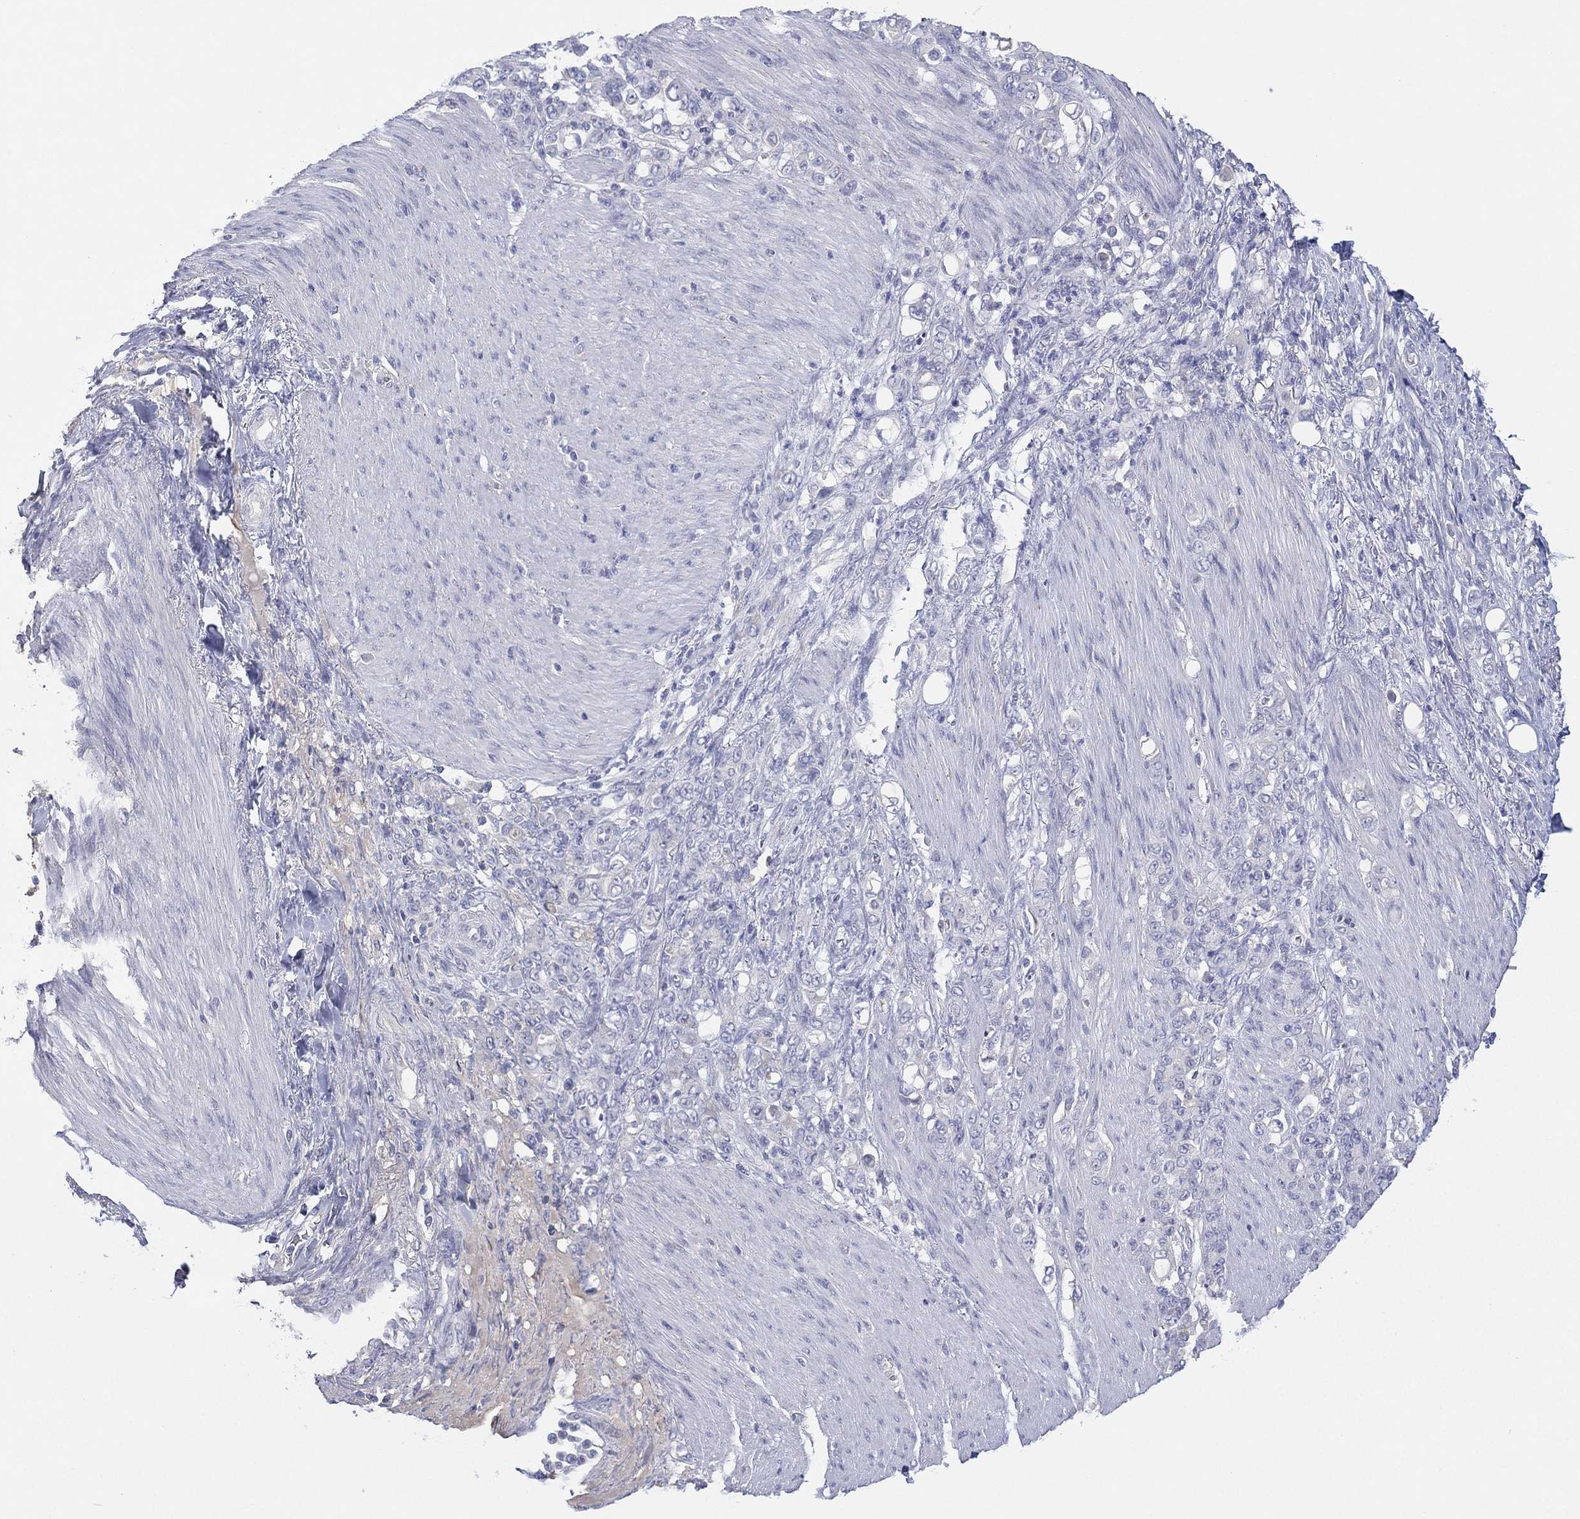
{"staining": {"intensity": "negative", "quantity": "none", "location": "none"}, "tissue": "stomach cancer", "cell_type": "Tumor cells", "image_type": "cancer", "snomed": [{"axis": "morphology", "description": "Adenocarcinoma, NOS"}, {"axis": "topography", "description": "Stomach"}], "caption": "Human stomach cancer stained for a protein using IHC demonstrates no staining in tumor cells.", "gene": "CYP2D6", "patient": {"sex": "female", "age": 79}}